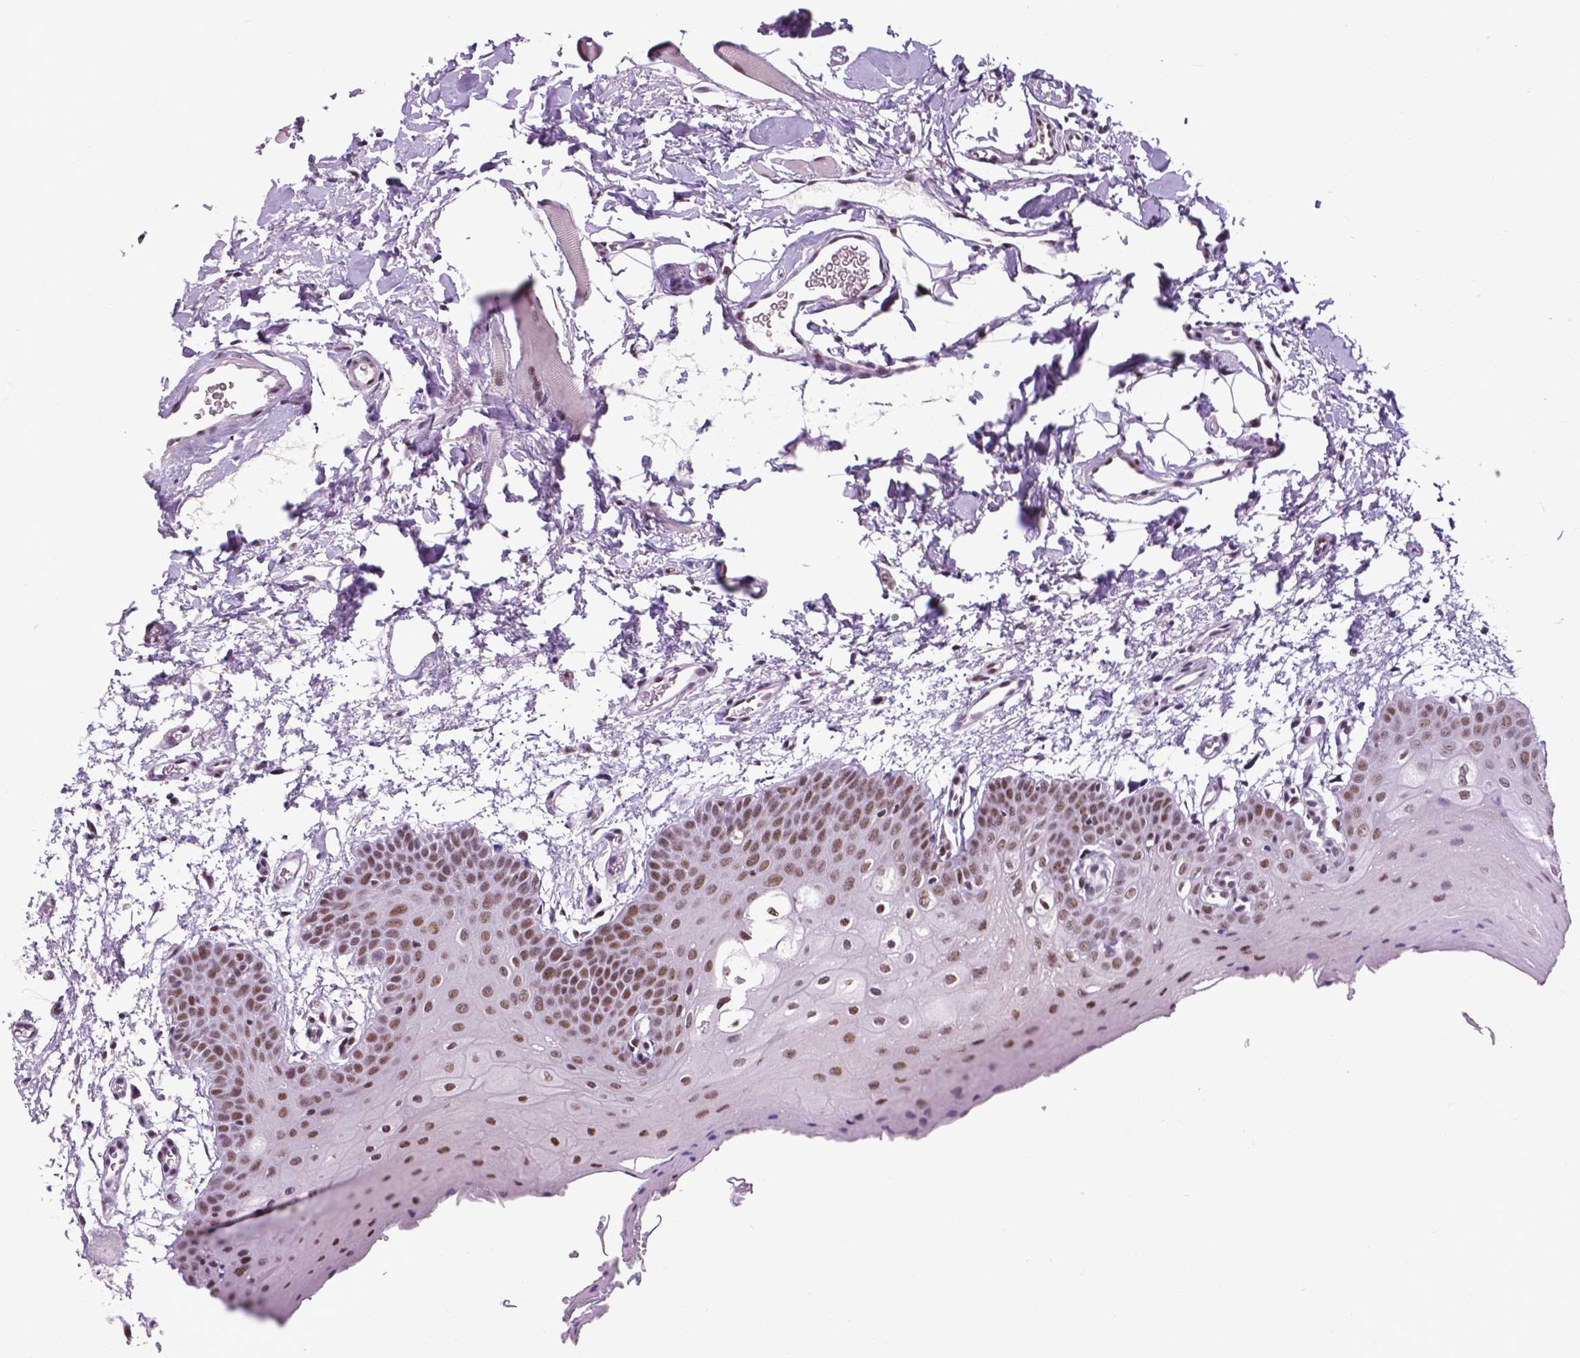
{"staining": {"intensity": "moderate", "quantity": ">75%", "location": "nuclear"}, "tissue": "oral mucosa", "cell_type": "Squamous epithelial cells", "image_type": "normal", "snomed": [{"axis": "morphology", "description": "Normal tissue, NOS"}, {"axis": "morphology", "description": "Squamous cell carcinoma, NOS"}, {"axis": "topography", "description": "Oral tissue"}, {"axis": "topography", "description": "Head-Neck"}], "caption": "Normal oral mucosa demonstrates moderate nuclear expression in approximately >75% of squamous epithelial cells (DAB (3,3'-diaminobenzidine) IHC, brown staining for protein, blue staining for nuclei)..", "gene": "REST", "patient": {"sex": "female", "age": 50}}